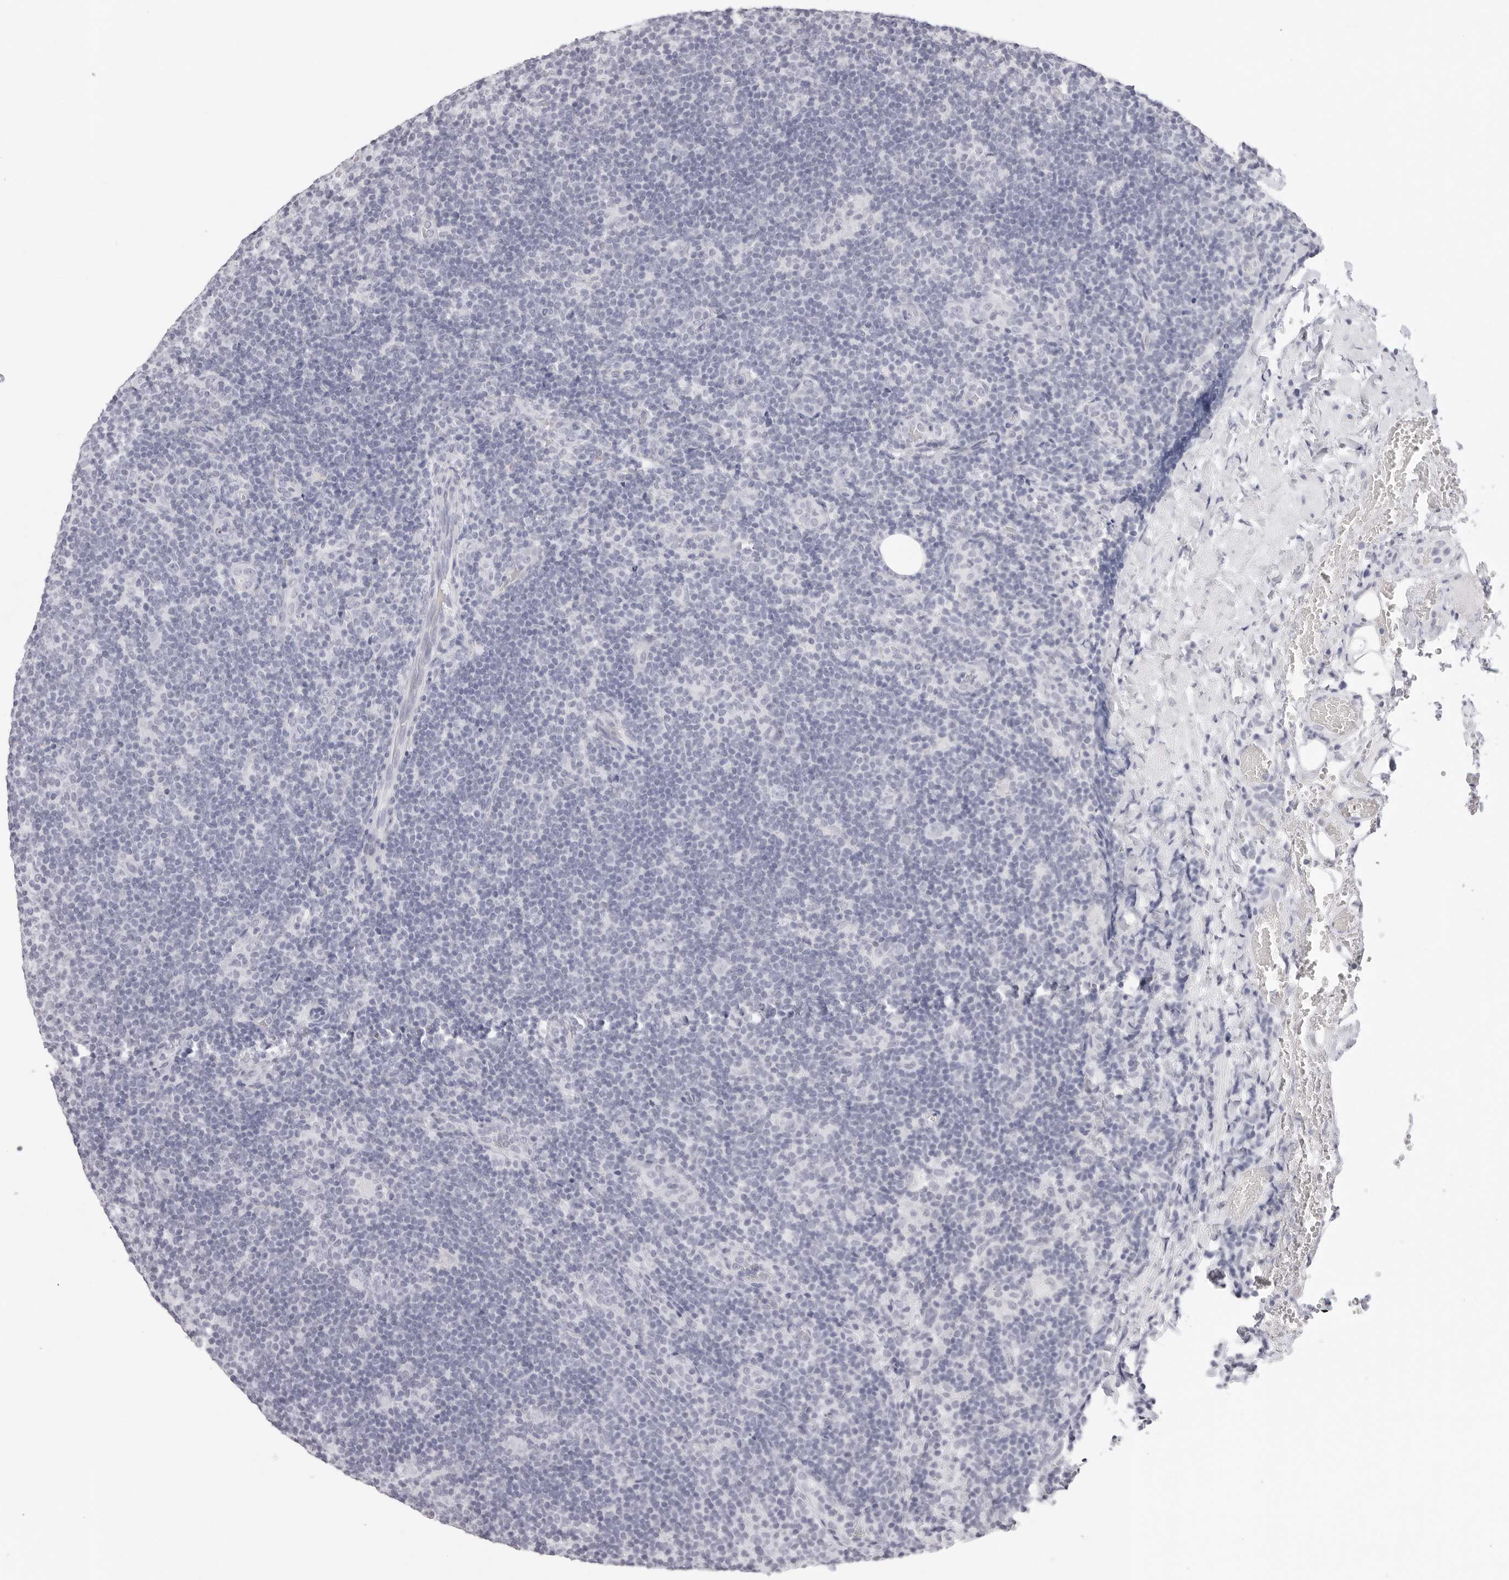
{"staining": {"intensity": "negative", "quantity": "none", "location": "none"}, "tissue": "lymphoma", "cell_type": "Tumor cells", "image_type": "cancer", "snomed": [{"axis": "morphology", "description": "Hodgkin's disease, NOS"}, {"axis": "topography", "description": "Lymph node"}], "caption": "IHC histopathology image of Hodgkin's disease stained for a protein (brown), which shows no expression in tumor cells.", "gene": "CST5", "patient": {"sex": "female", "age": 57}}